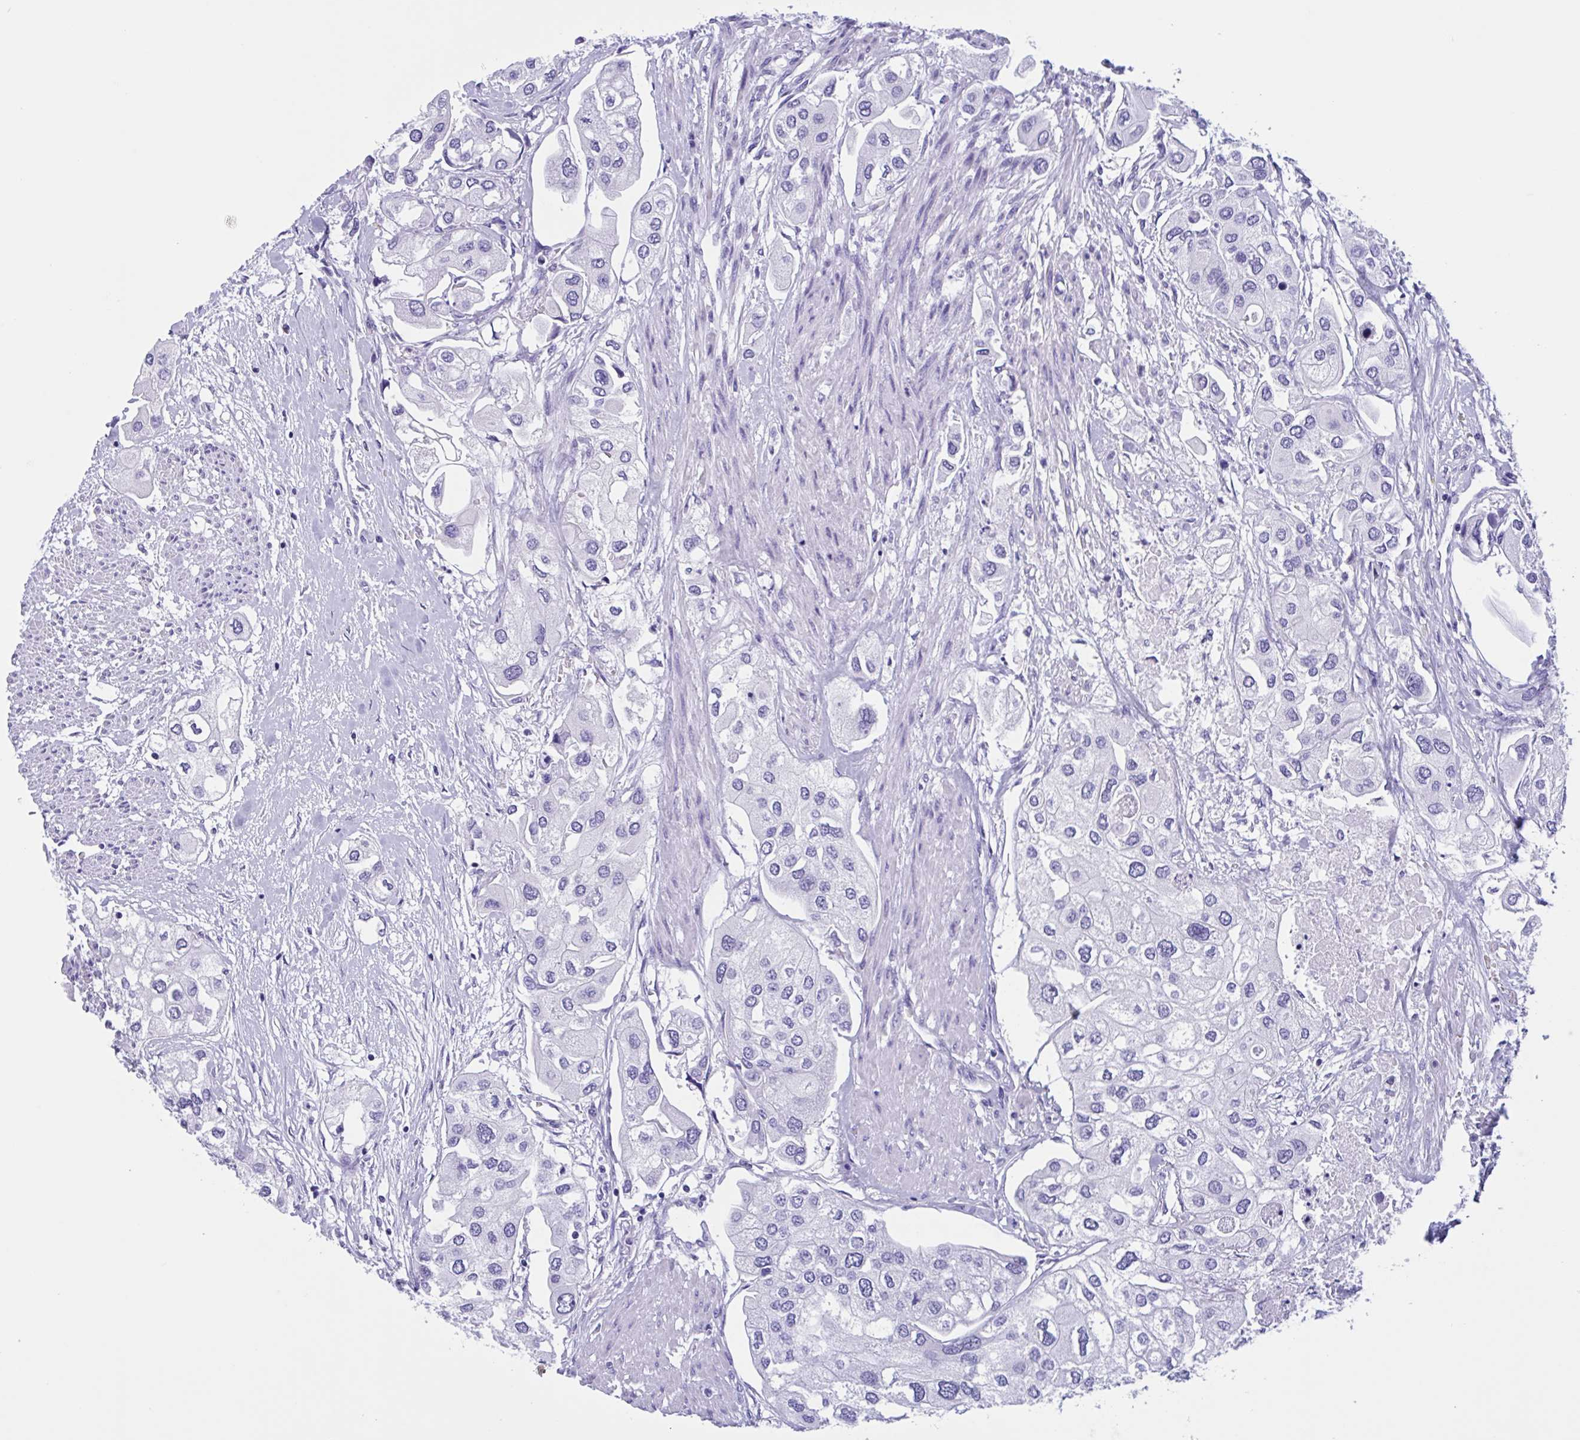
{"staining": {"intensity": "negative", "quantity": "none", "location": "none"}, "tissue": "urothelial cancer", "cell_type": "Tumor cells", "image_type": "cancer", "snomed": [{"axis": "morphology", "description": "Urothelial carcinoma, High grade"}, {"axis": "topography", "description": "Urinary bladder"}], "caption": "There is no significant positivity in tumor cells of urothelial cancer.", "gene": "ZNF850", "patient": {"sex": "male", "age": 64}}